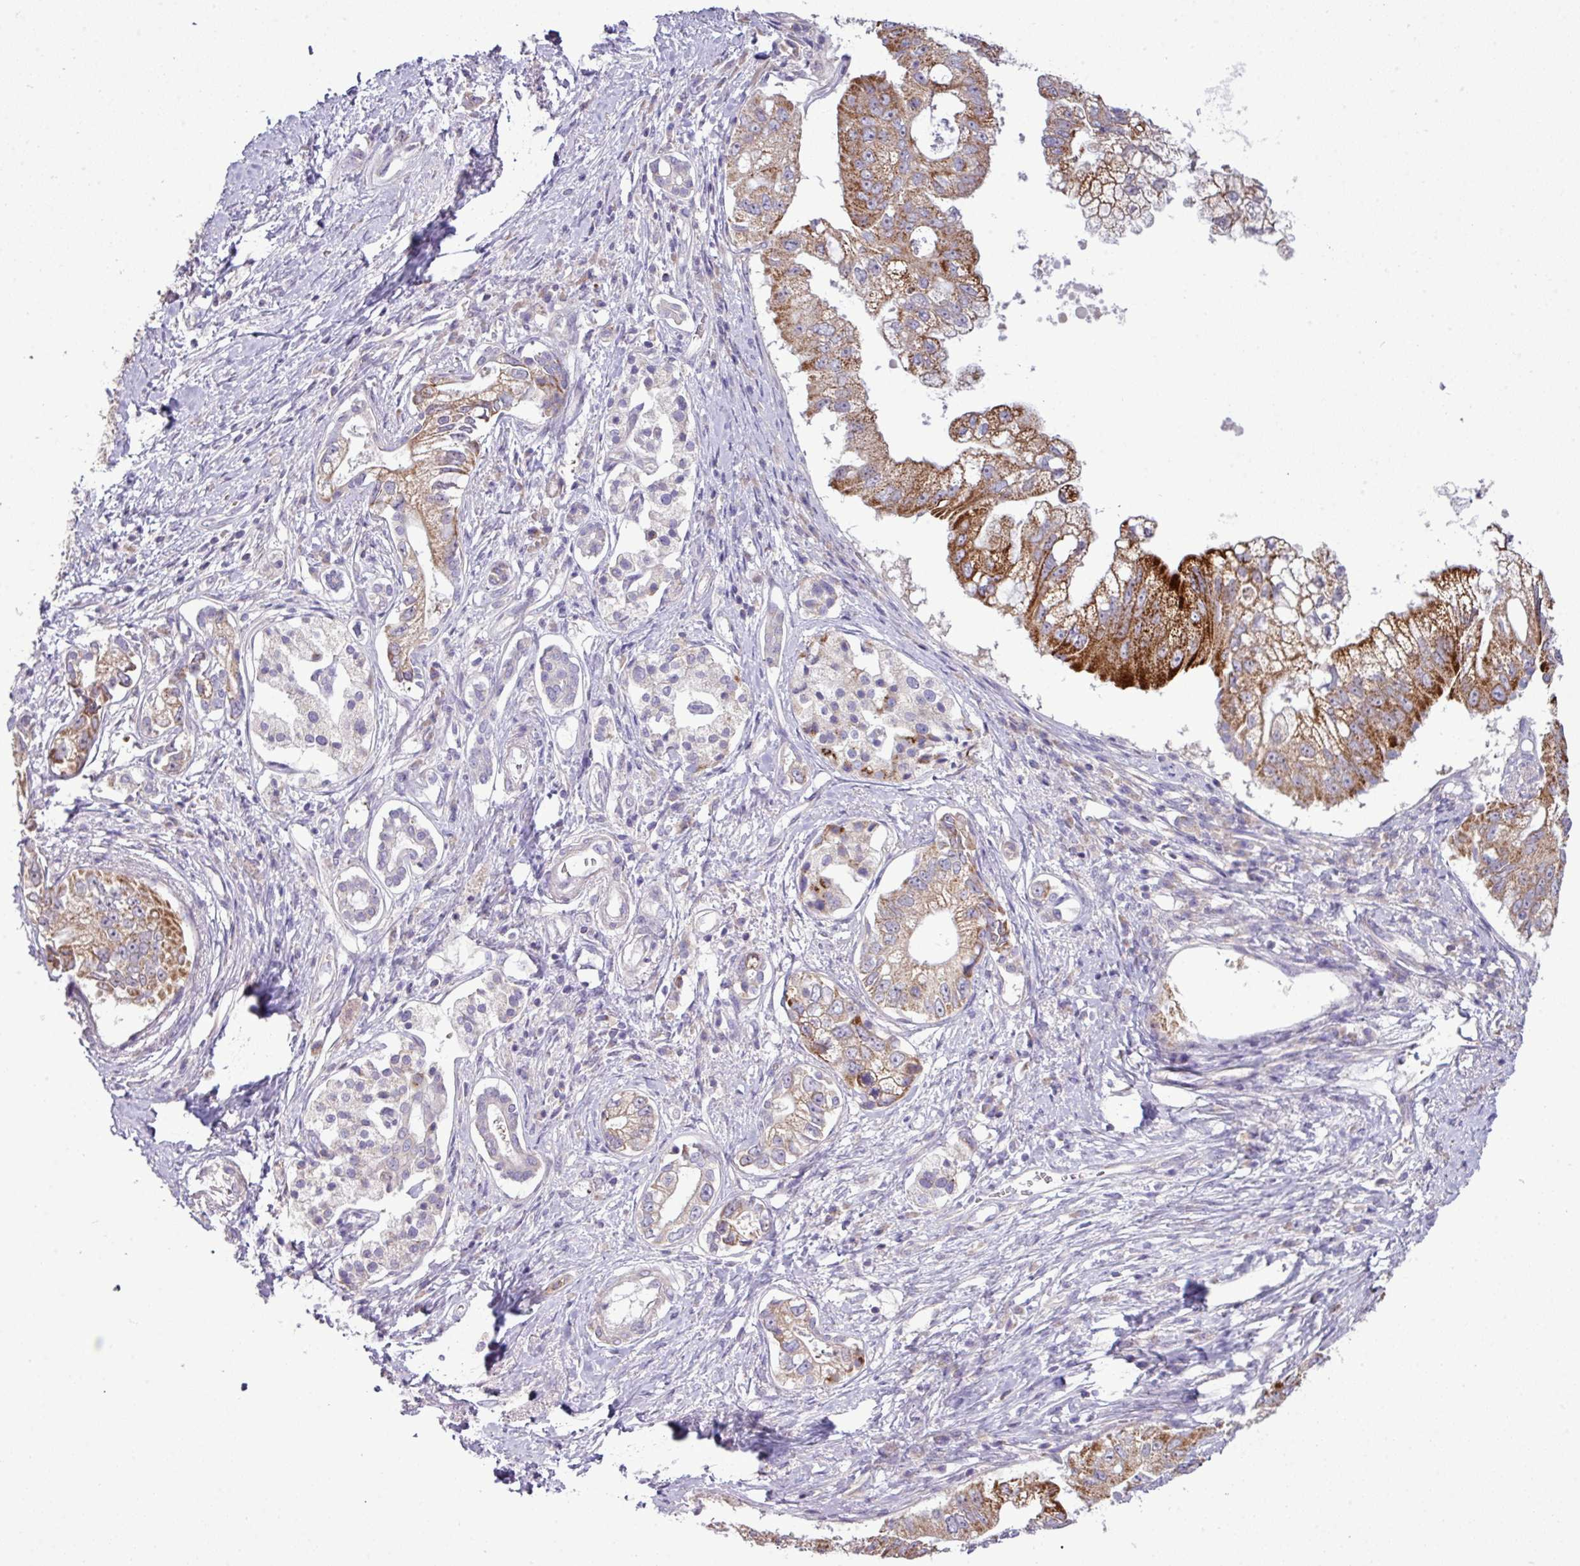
{"staining": {"intensity": "strong", "quantity": "25%-75%", "location": "cytoplasmic/membranous"}, "tissue": "pancreatic cancer", "cell_type": "Tumor cells", "image_type": "cancer", "snomed": [{"axis": "morphology", "description": "Adenocarcinoma, NOS"}, {"axis": "topography", "description": "Pancreas"}], "caption": "High-power microscopy captured an immunohistochemistry (IHC) image of pancreatic cancer, revealing strong cytoplasmic/membranous expression in about 25%-75% of tumor cells. The staining is performed using DAB (3,3'-diaminobenzidine) brown chromogen to label protein expression. The nuclei are counter-stained blue using hematoxylin.", "gene": "AGAP5", "patient": {"sex": "male", "age": 70}}